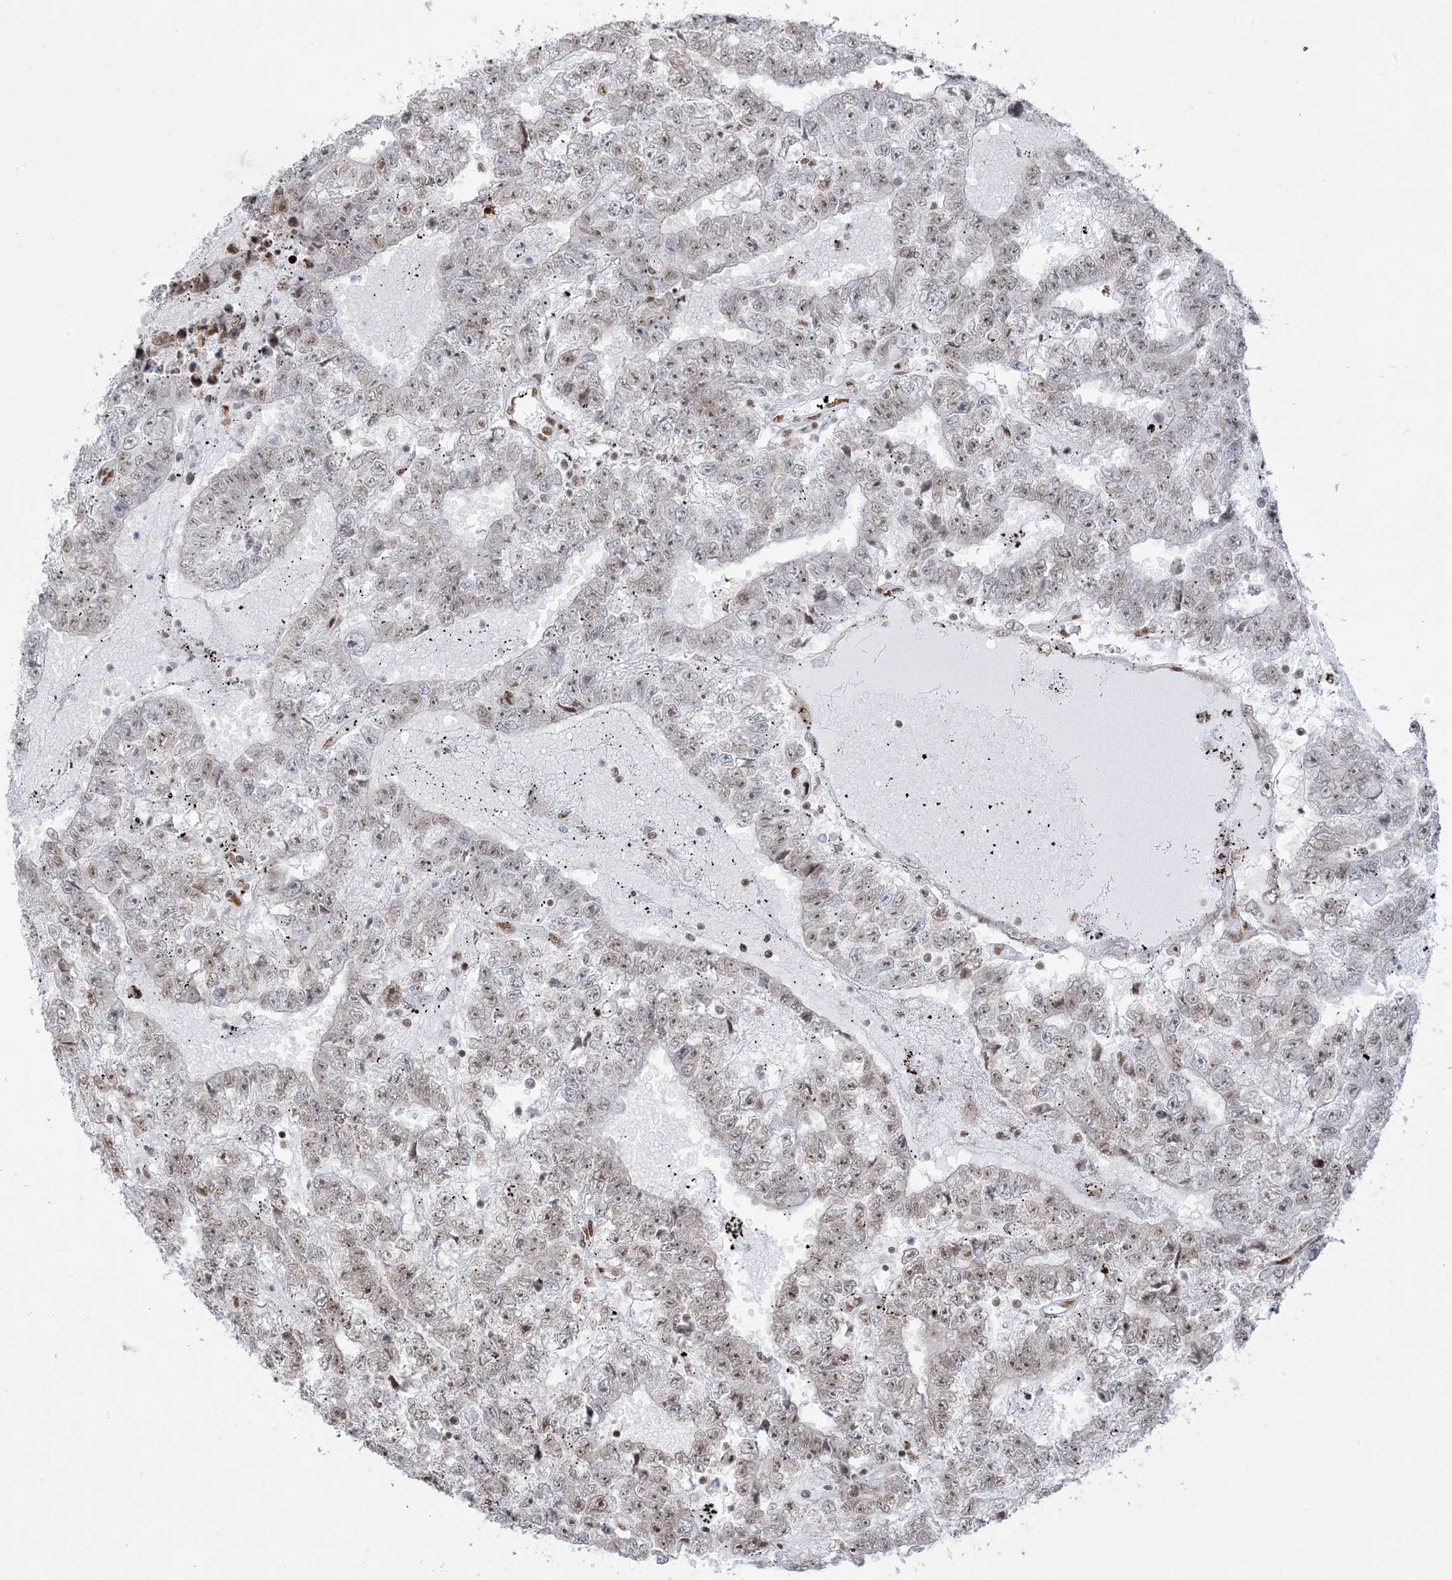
{"staining": {"intensity": "weak", "quantity": "<25%", "location": "nuclear"}, "tissue": "testis cancer", "cell_type": "Tumor cells", "image_type": "cancer", "snomed": [{"axis": "morphology", "description": "Carcinoma, Embryonal, NOS"}, {"axis": "topography", "description": "Testis"}], "caption": "Testis embryonal carcinoma was stained to show a protein in brown. There is no significant staining in tumor cells. (DAB (3,3'-diaminobenzidine) immunohistochemistry (IHC), high magnification).", "gene": "STAG1", "patient": {"sex": "male", "age": 25}}